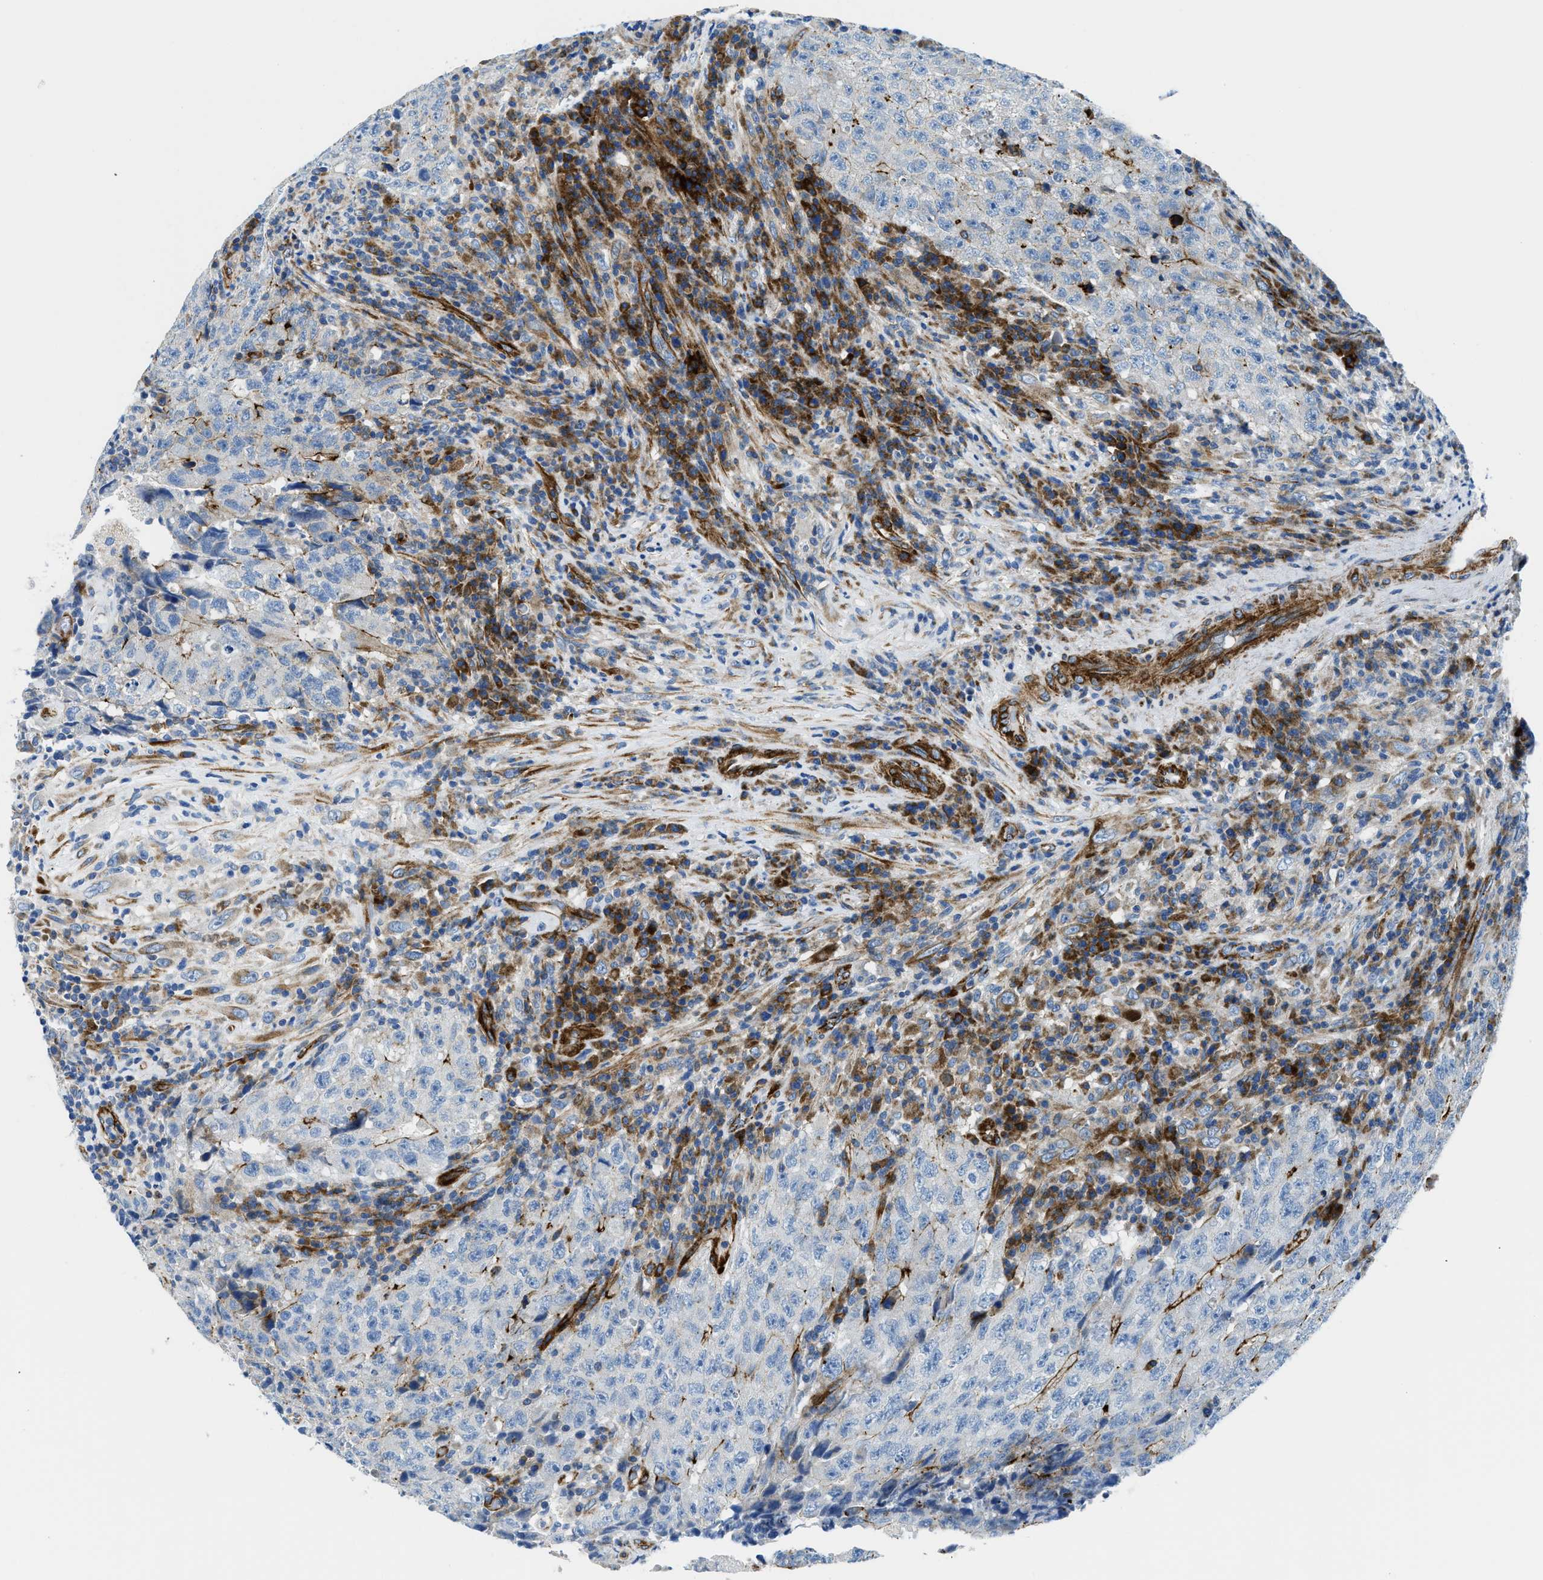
{"staining": {"intensity": "negative", "quantity": "none", "location": "none"}, "tissue": "testis cancer", "cell_type": "Tumor cells", "image_type": "cancer", "snomed": [{"axis": "morphology", "description": "Necrosis, NOS"}, {"axis": "morphology", "description": "Carcinoma, Embryonal, NOS"}, {"axis": "topography", "description": "Testis"}], "caption": "Embryonal carcinoma (testis) was stained to show a protein in brown. There is no significant staining in tumor cells.", "gene": "CUTA", "patient": {"sex": "male", "age": 19}}